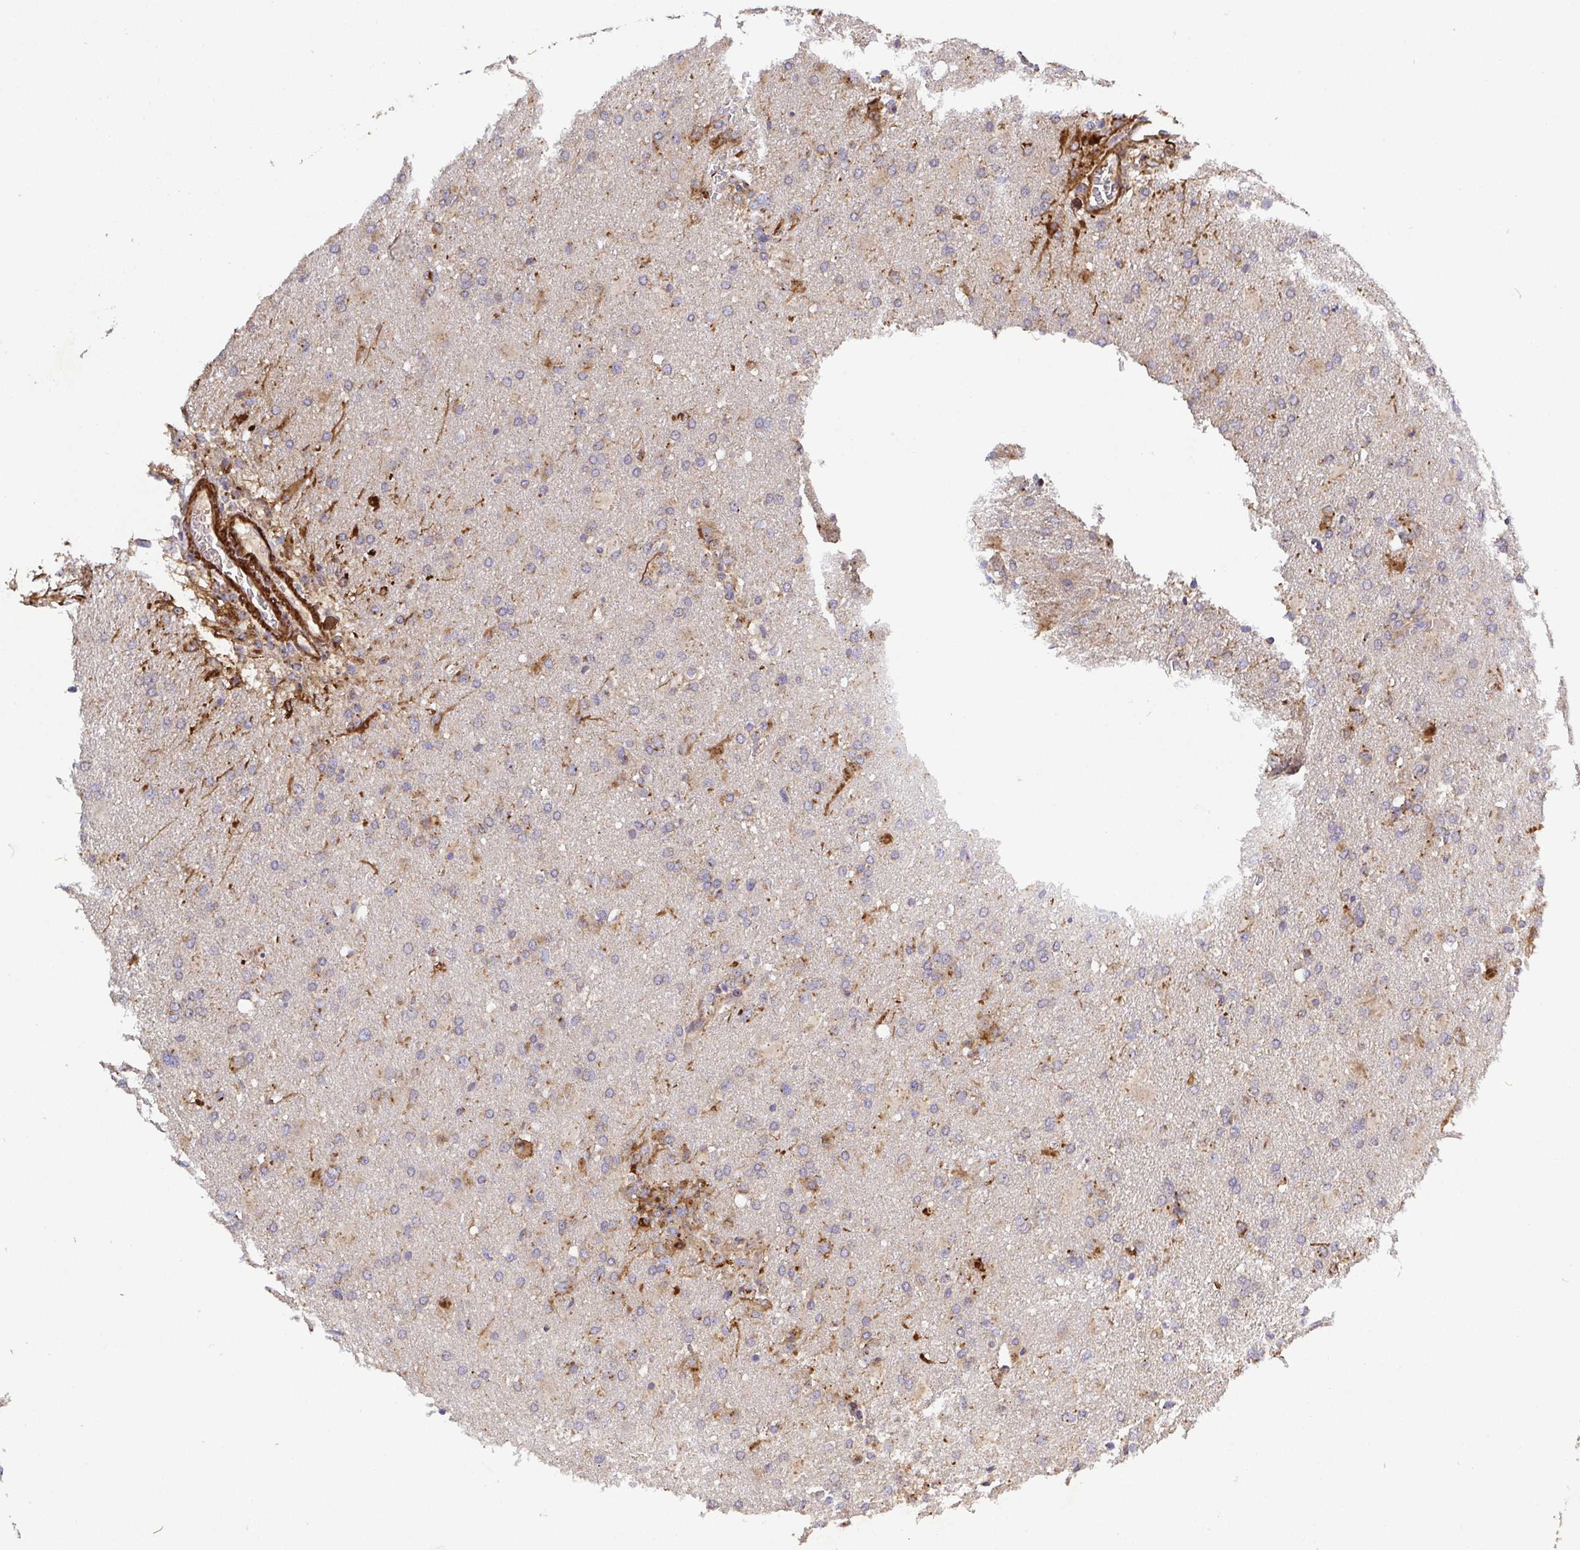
{"staining": {"intensity": "negative", "quantity": "none", "location": "none"}, "tissue": "glioma", "cell_type": "Tumor cells", "image_type": "cancer", "snomed": [{"axis": "morphology", "description": "Glioma, malignant, High grade"}, {"axis": "topography", "description": "Brain"}], "caption": "This is an immunohistochemistry micrograph of human glioma. There is no staining in tumor cells.", "gene": "TM9SF4", "patient": {"sex": "male", "age": 68}}